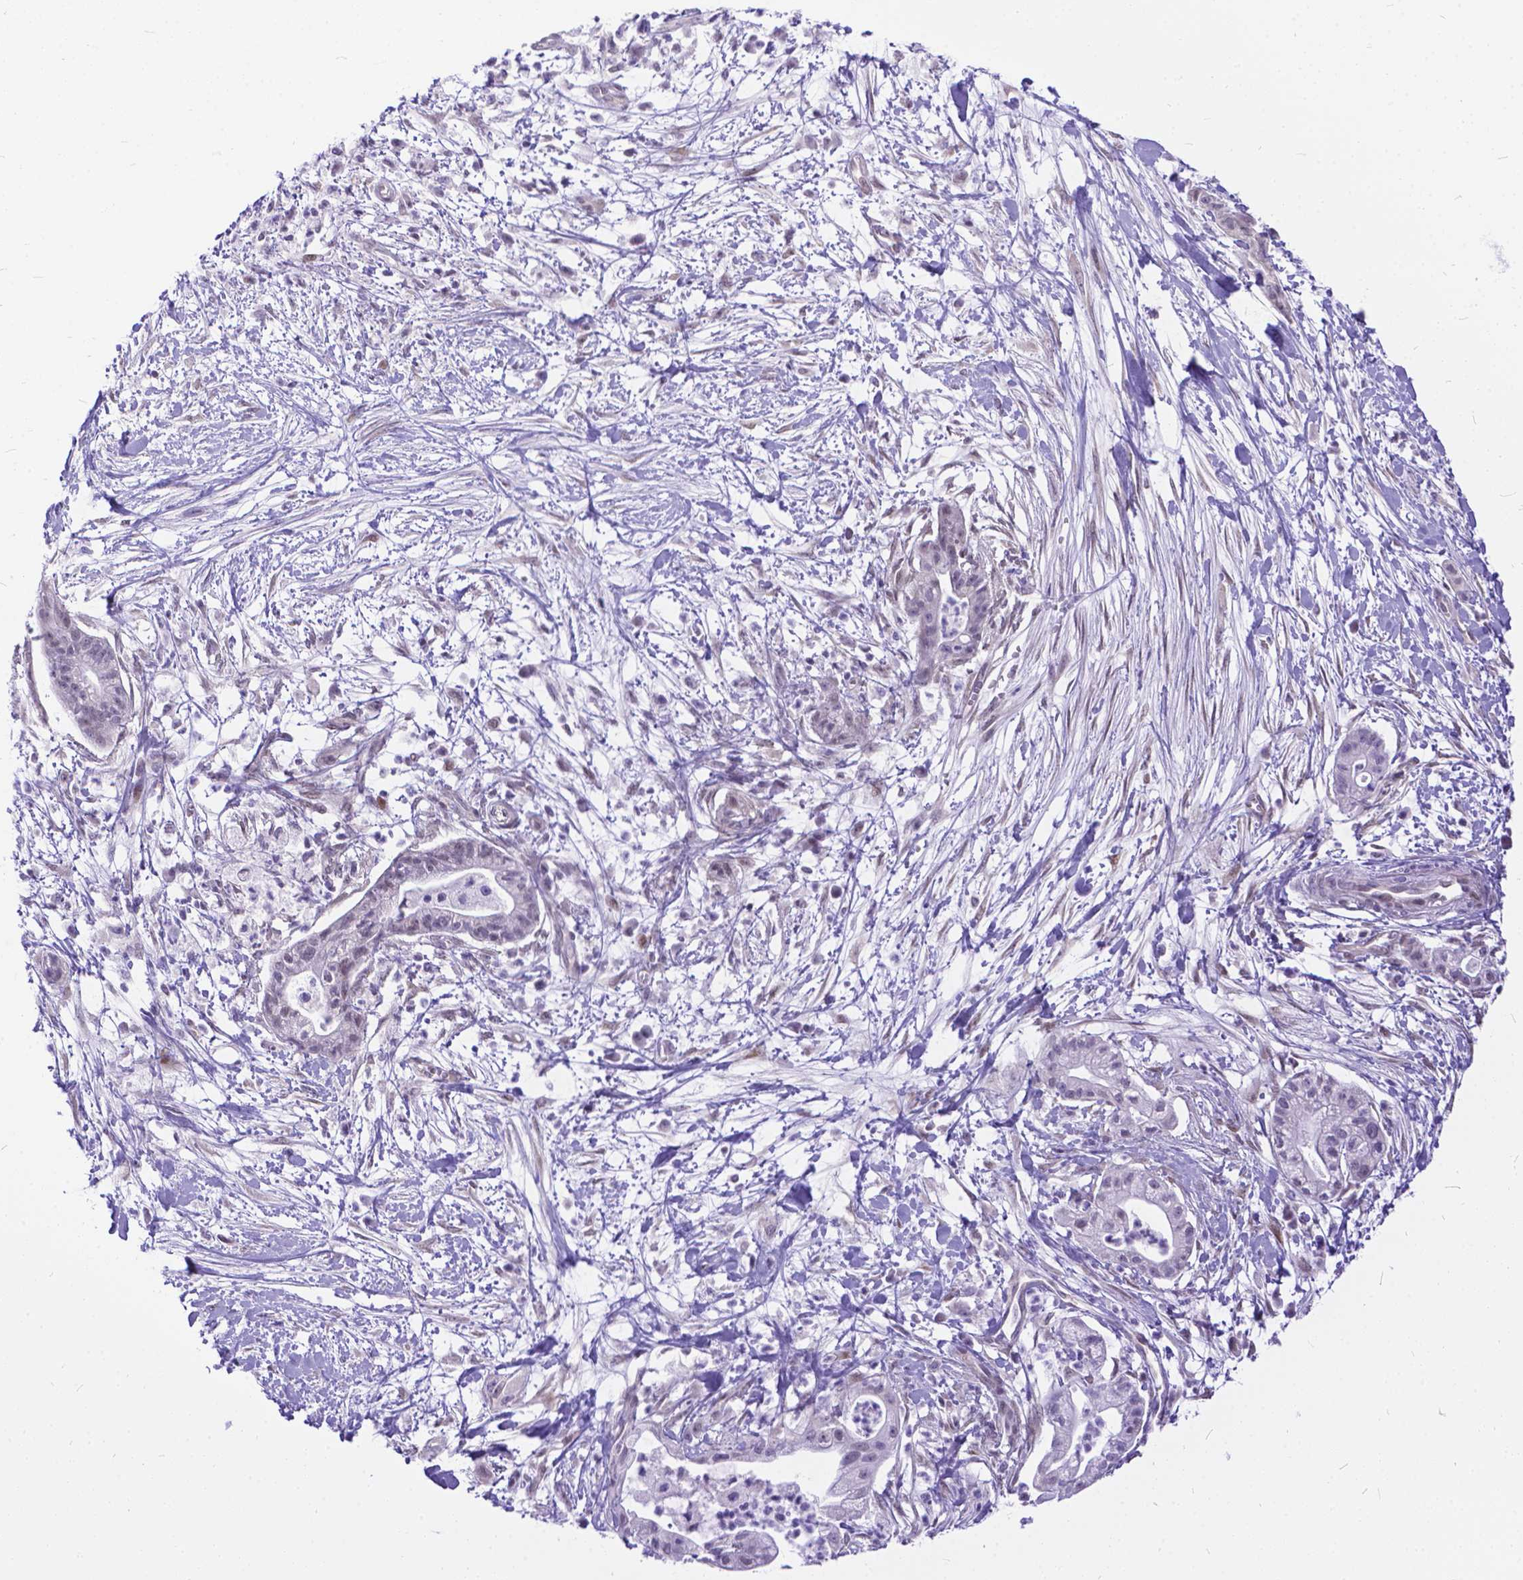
{"staining": {"intensity": "weak", "quantity": "25%-75%", "location": "nuclear"}, "tissue": "pancreatic cancer", "cell_type": "Tumor cells", "image_type": "cancer", "snomed": [{"axis": "morphology", "description": "Normal tissue, NOS"}, {"axis": "morphology", "description": "Adenocarcinoma, NOS"}, {"axis": "topography", "description": "Lymph node"}, {"axis": "topography", "description": "Pancreas"}], "caption": "A histopathology image of human pancreatic cancer (adenocarcinoma) stained for a protein shows weak nuclear brown staining in tumor cells.", "gene": "FAM124B", "patient": {"sex": "female", "age": 58}}